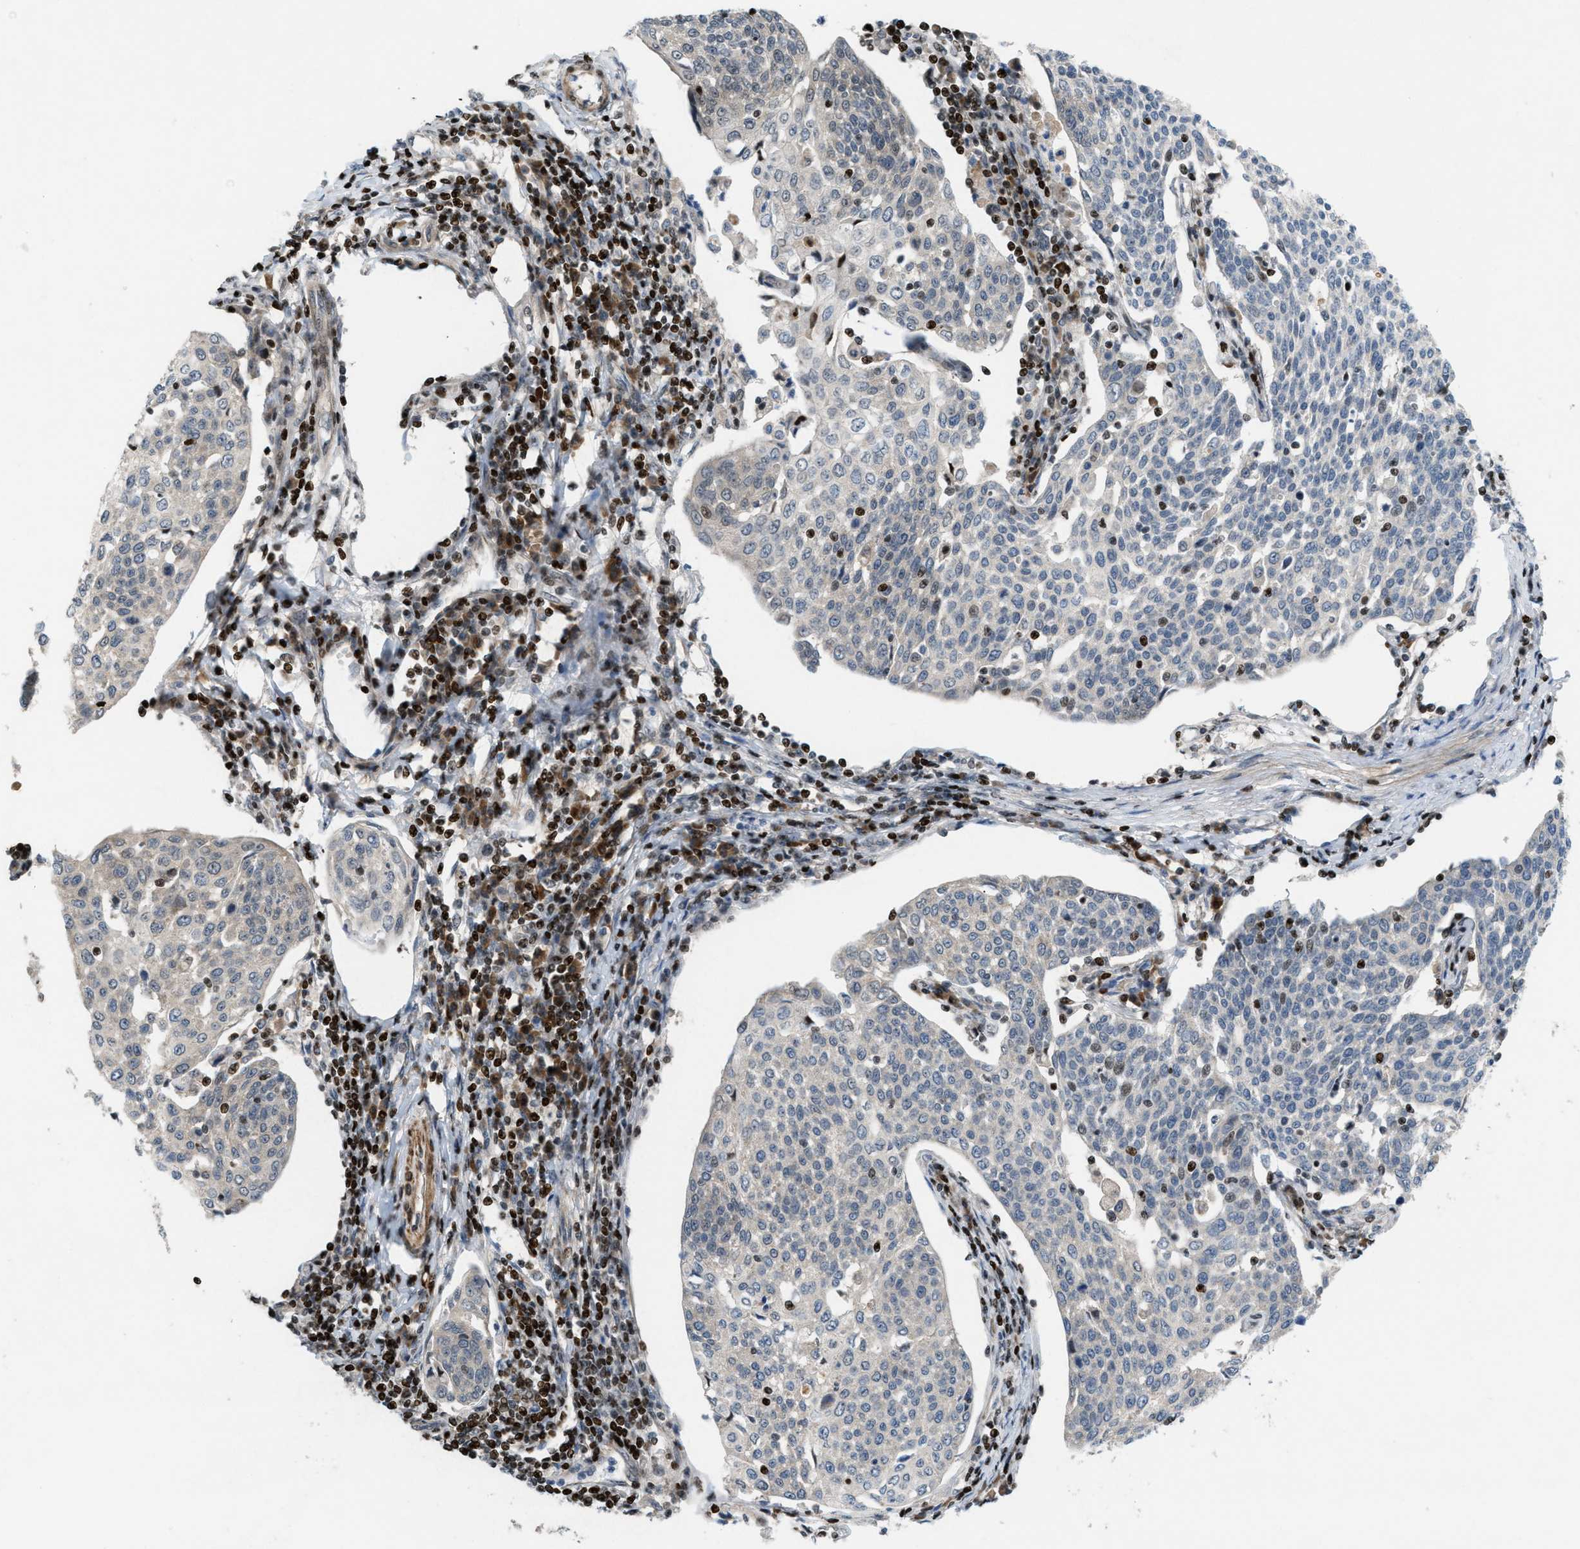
{"staining": {"intensity": "negative", "quantity": "none", "location": "none"}, "tissue": "cervical cancer", "cell_type": "Tumor cells", "image_type": "cancer", "snomed": [{"axis": "morphology", "description": "Squamous cell carcinoma, NOS"}, {"axis": "topography", "description": "Cervix"}], "caption": "Immunohistochemistry of cervical squamous cell carcinoma displays no positivity in tumor cells. The staining was performed using DAB to visualize the protein expression in brown, while the nuclei were stained in blue with hematoxylin (Magnification: 20x).", "gene": "ZNF276", "patient": {"sex": "female", "age": 34}}